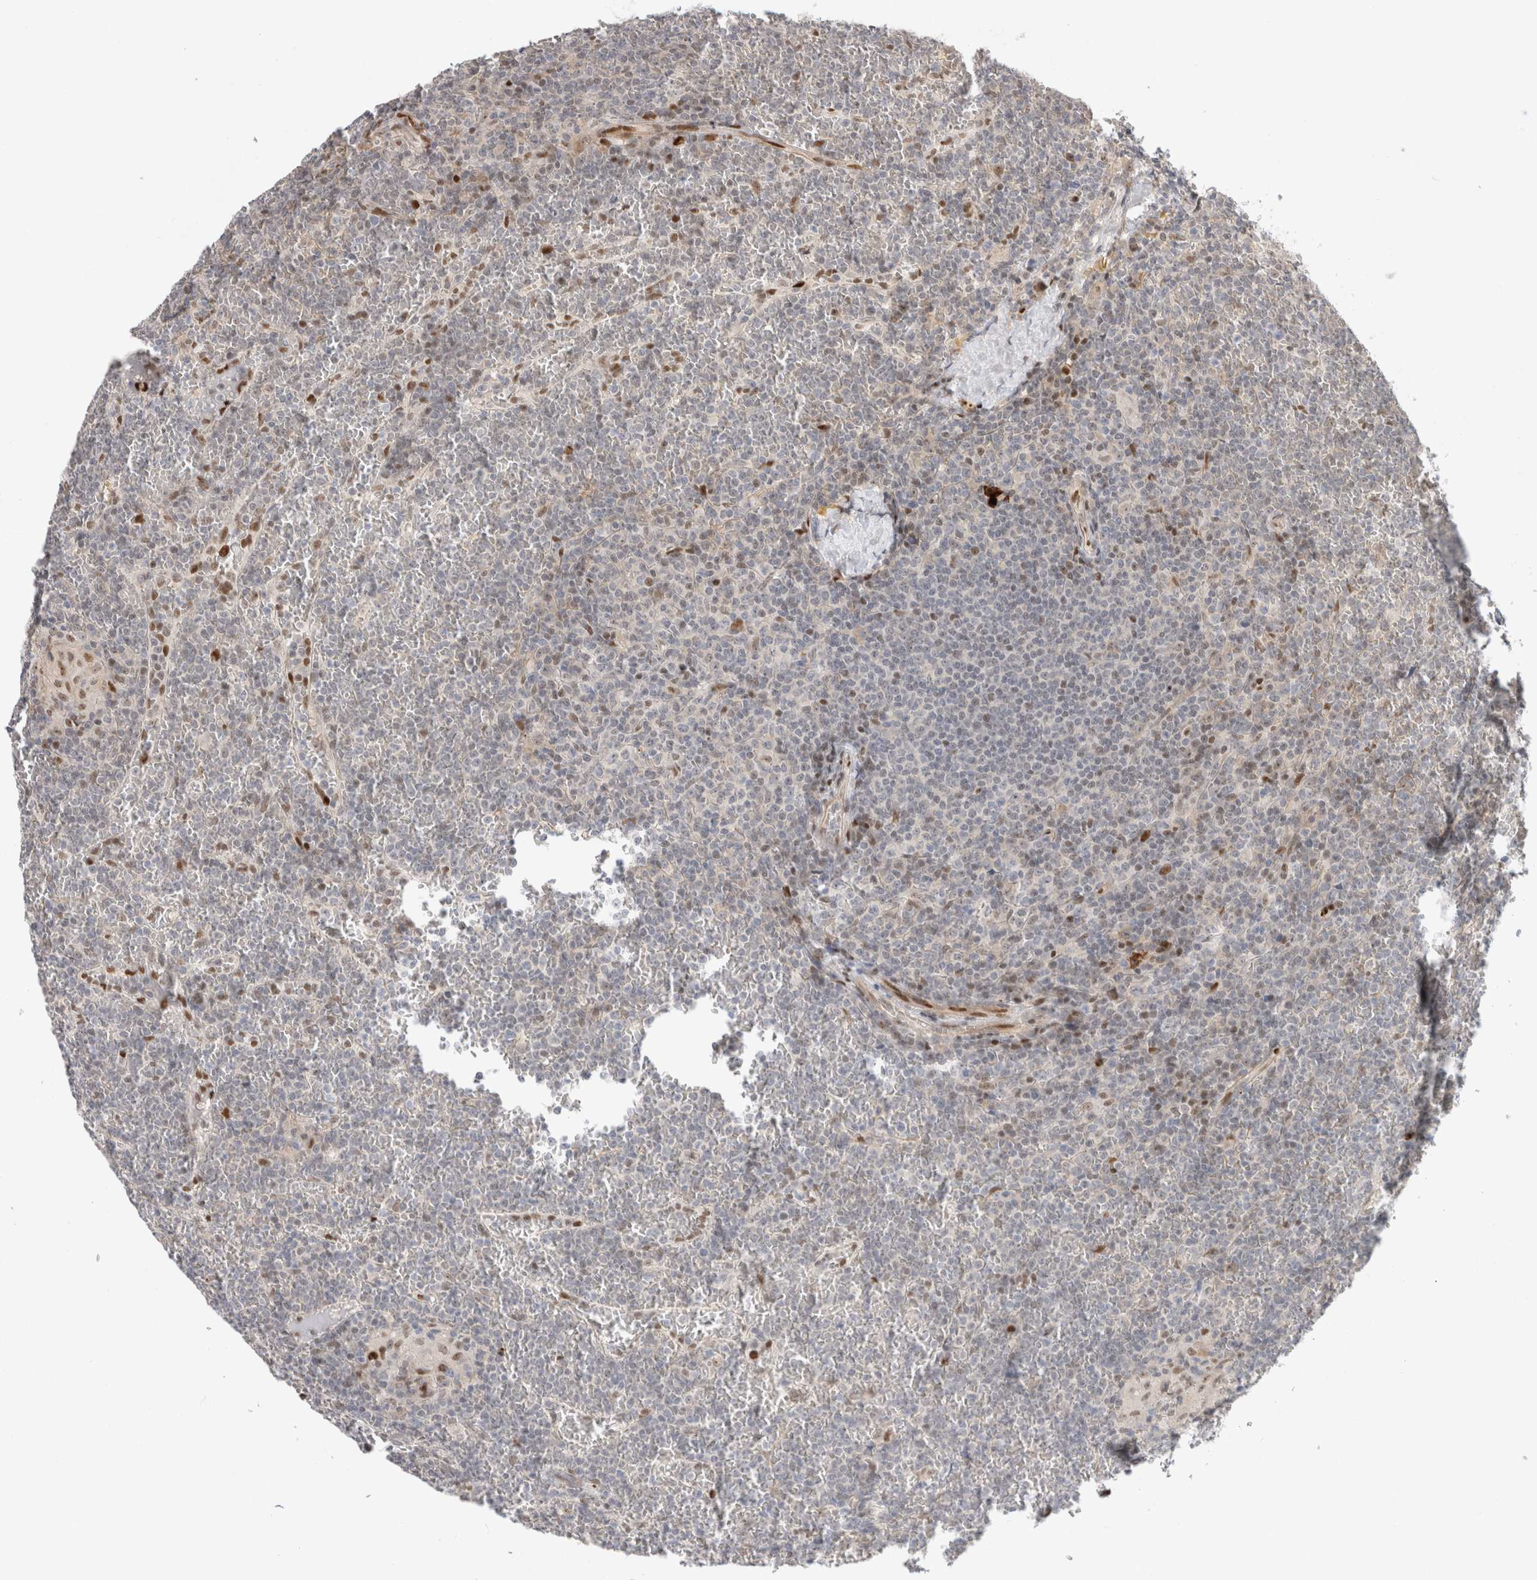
{"staining": {"intensity": "weak", "quantity": "25%-75%", "location": "nuclear"}, "tissue": "lymphoma", "cell_type": "Tumor cells", "image_type": "cancer", "snomed": [{"axis": "morphology", "description": "Malignant lymphoma, non-Hodgkin's type, Low grade"}, {"axis": "topography", "description": "Spleen"}], "caption": "Weak nuclear staining for a protein is identified in about 25%-75% of tumor cells of malignant lymphoma, non-Hodgkin's type (low-grade) using IHC.", "gene": "TCF4", "patient": {"sex": "female", "age": 19}}